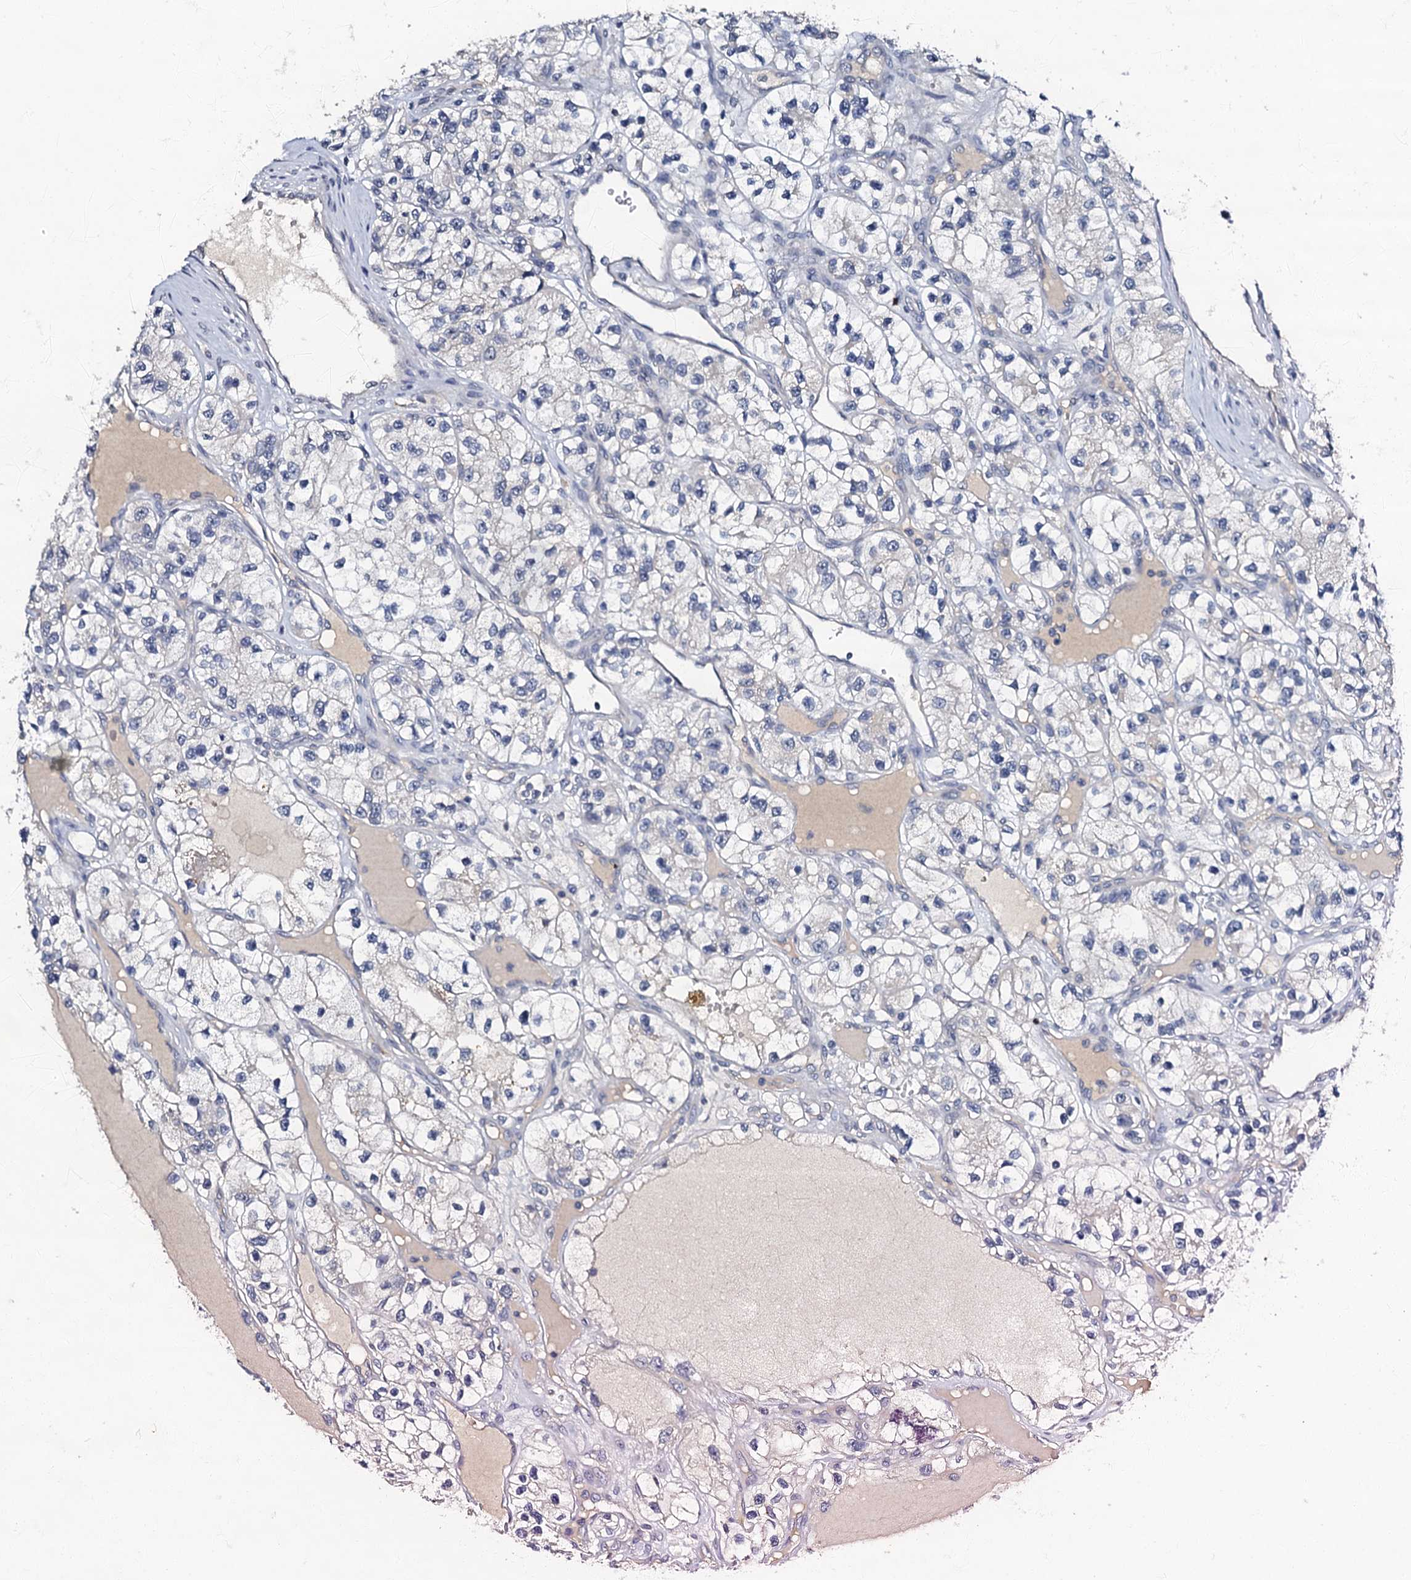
{"staining": {"intensity": "negative", "quantity": "none", "location": "none"}, "tissue": "renal cancer", "cell_type": "Tumor cells", "image_type": "cancer", "snomed": [{"axis": "morphology", "description": "Adenocarcinoma, NOS"}, {"axis": "topography", "description": "Kidney"}], "caption": "Photomicrograph shows no significant protein expression in tumor cells of adenocarcinoma (renal).", "gene": "OLAH", "patient": {"sex": "female", "age": 57}}